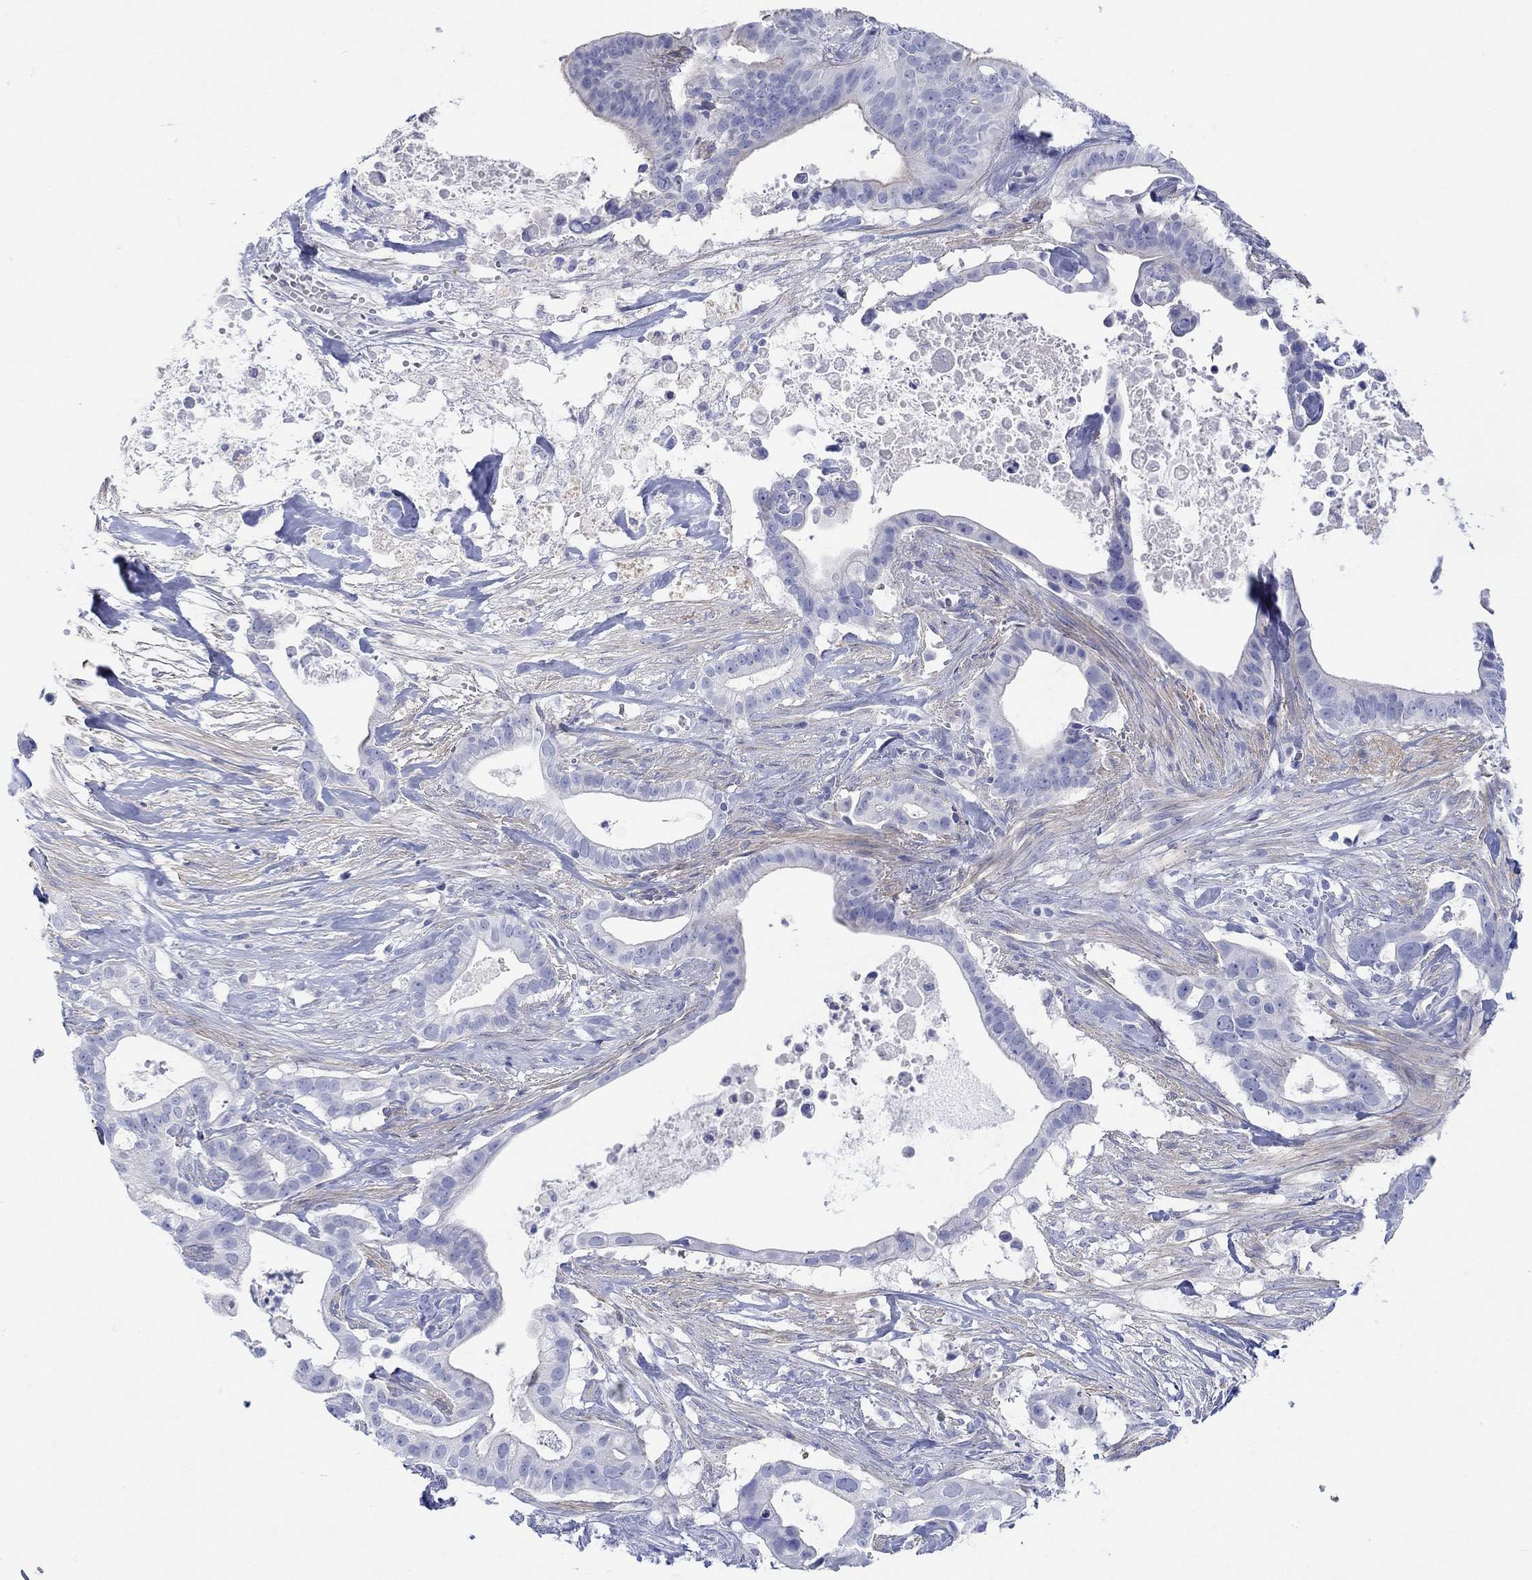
{"staining": {"intensity": "negative", "quantity": "none", "location": "none"}, "tissue": "pancreatic cancer", "cell_type": "Tumor cells", "image_type": "cancer", "snomed": [{"axis": "morphology", "description": "Adenocarcinoma, NOS"}, {"axis": "topography", "description": "Pancreas"}], "caption": "This is an IHC histopathology image of pancreatic cancer. There is no expression in tumor cells.", "gene": "PPIL6", "patient": {"sex": "male", "age": 61}}